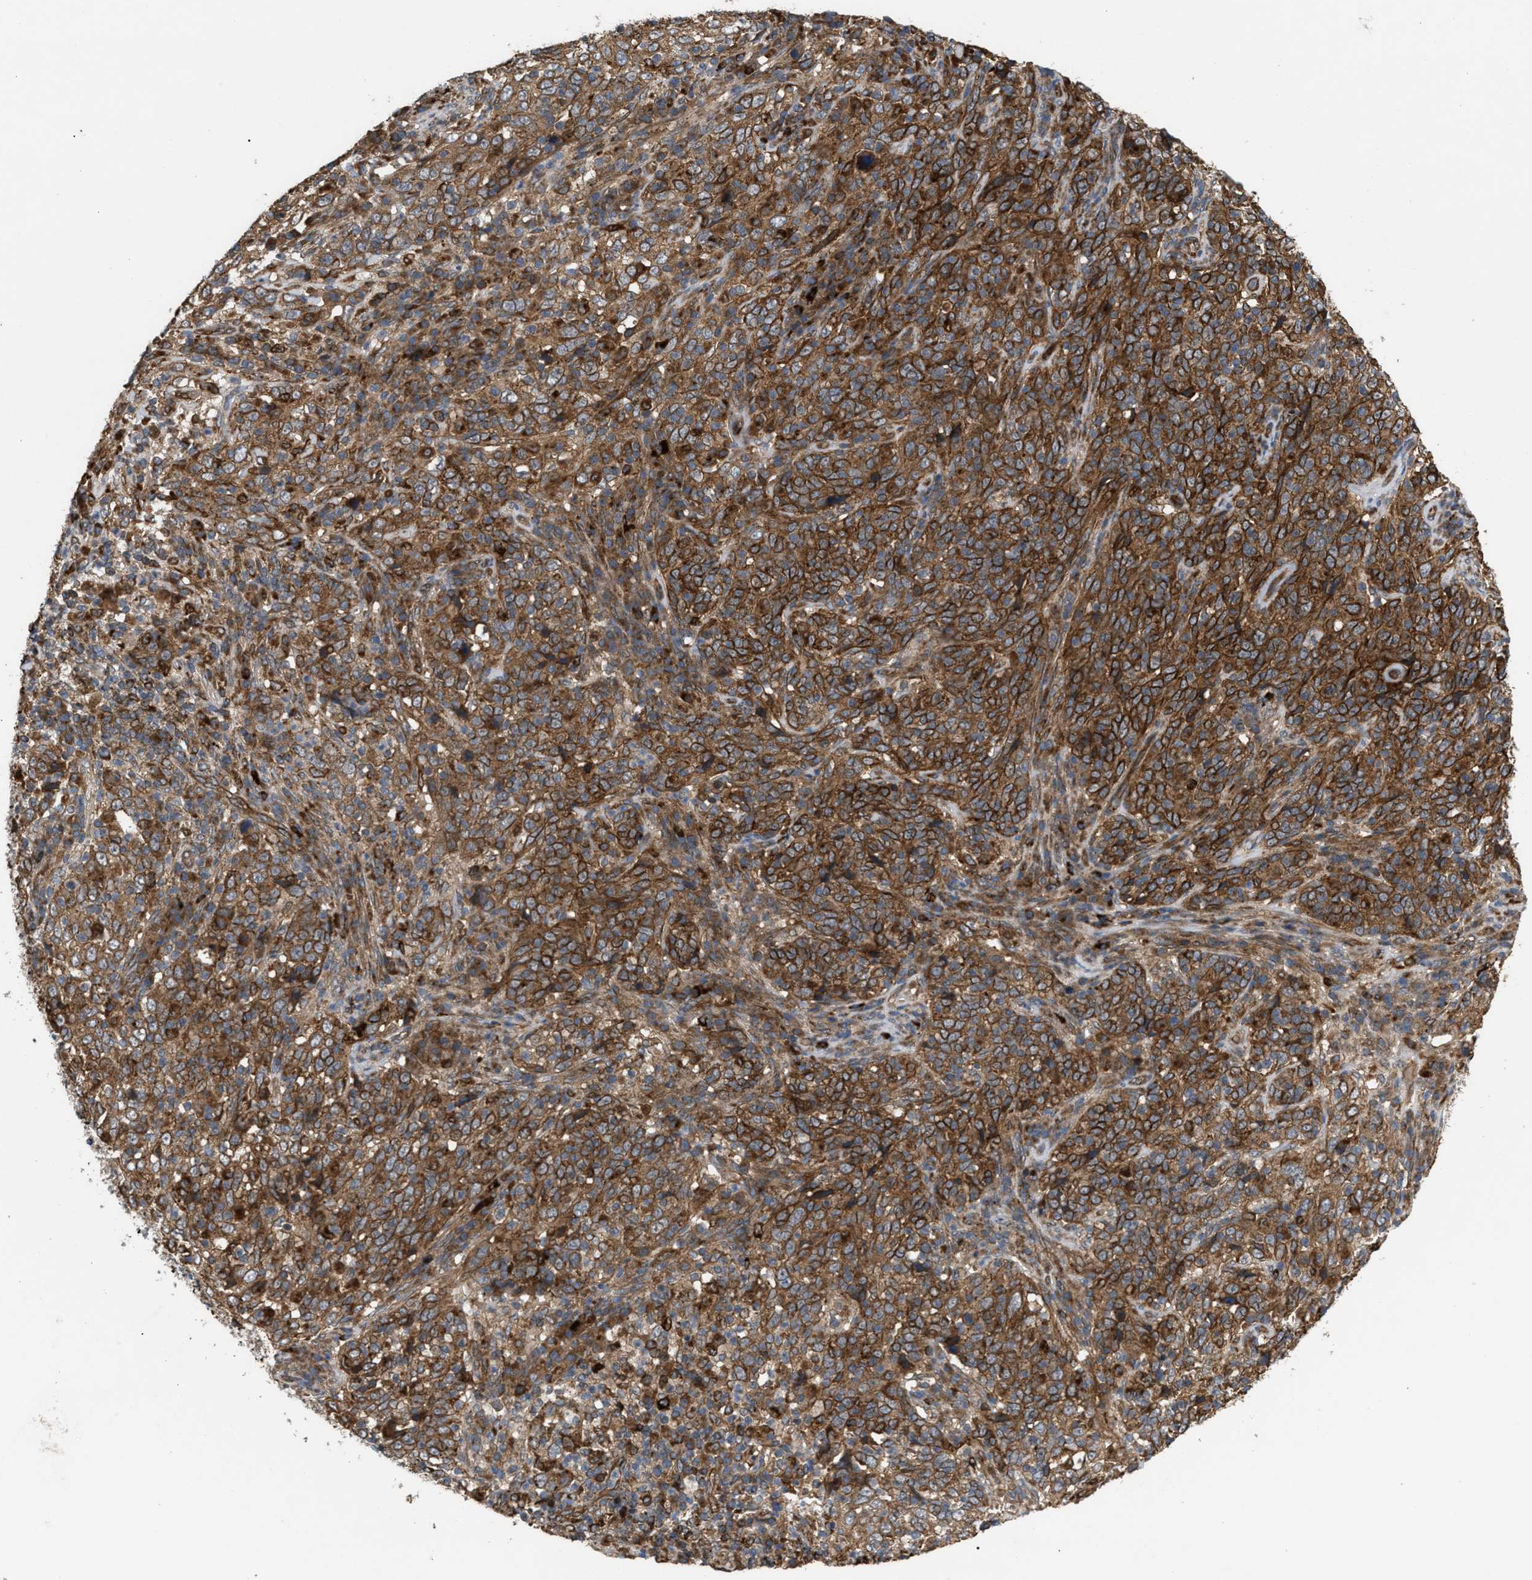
{"staining": {"intensity": "strong", "quantity": ">75%", "location": "cytoplasmic/membranous"}, "tissue": "cervical cancer", "cell_type": "Tumor cells", "image_type": "cancer", "snomed": [{"axis": "morphology", "description": "Squamous cell carcinoma, NOS"}, {"axis": "topography", "description": "Cervix"}], "caption": "Protein expression by immunohistochemistry (IHC) reveals strong cytoplasmic/membranous expression in about >75% of tumor cells in cervical cancer (squamous cell carcinoma).", "gene": "GCC1", "patient": {"sex": "female", "age": 46}}